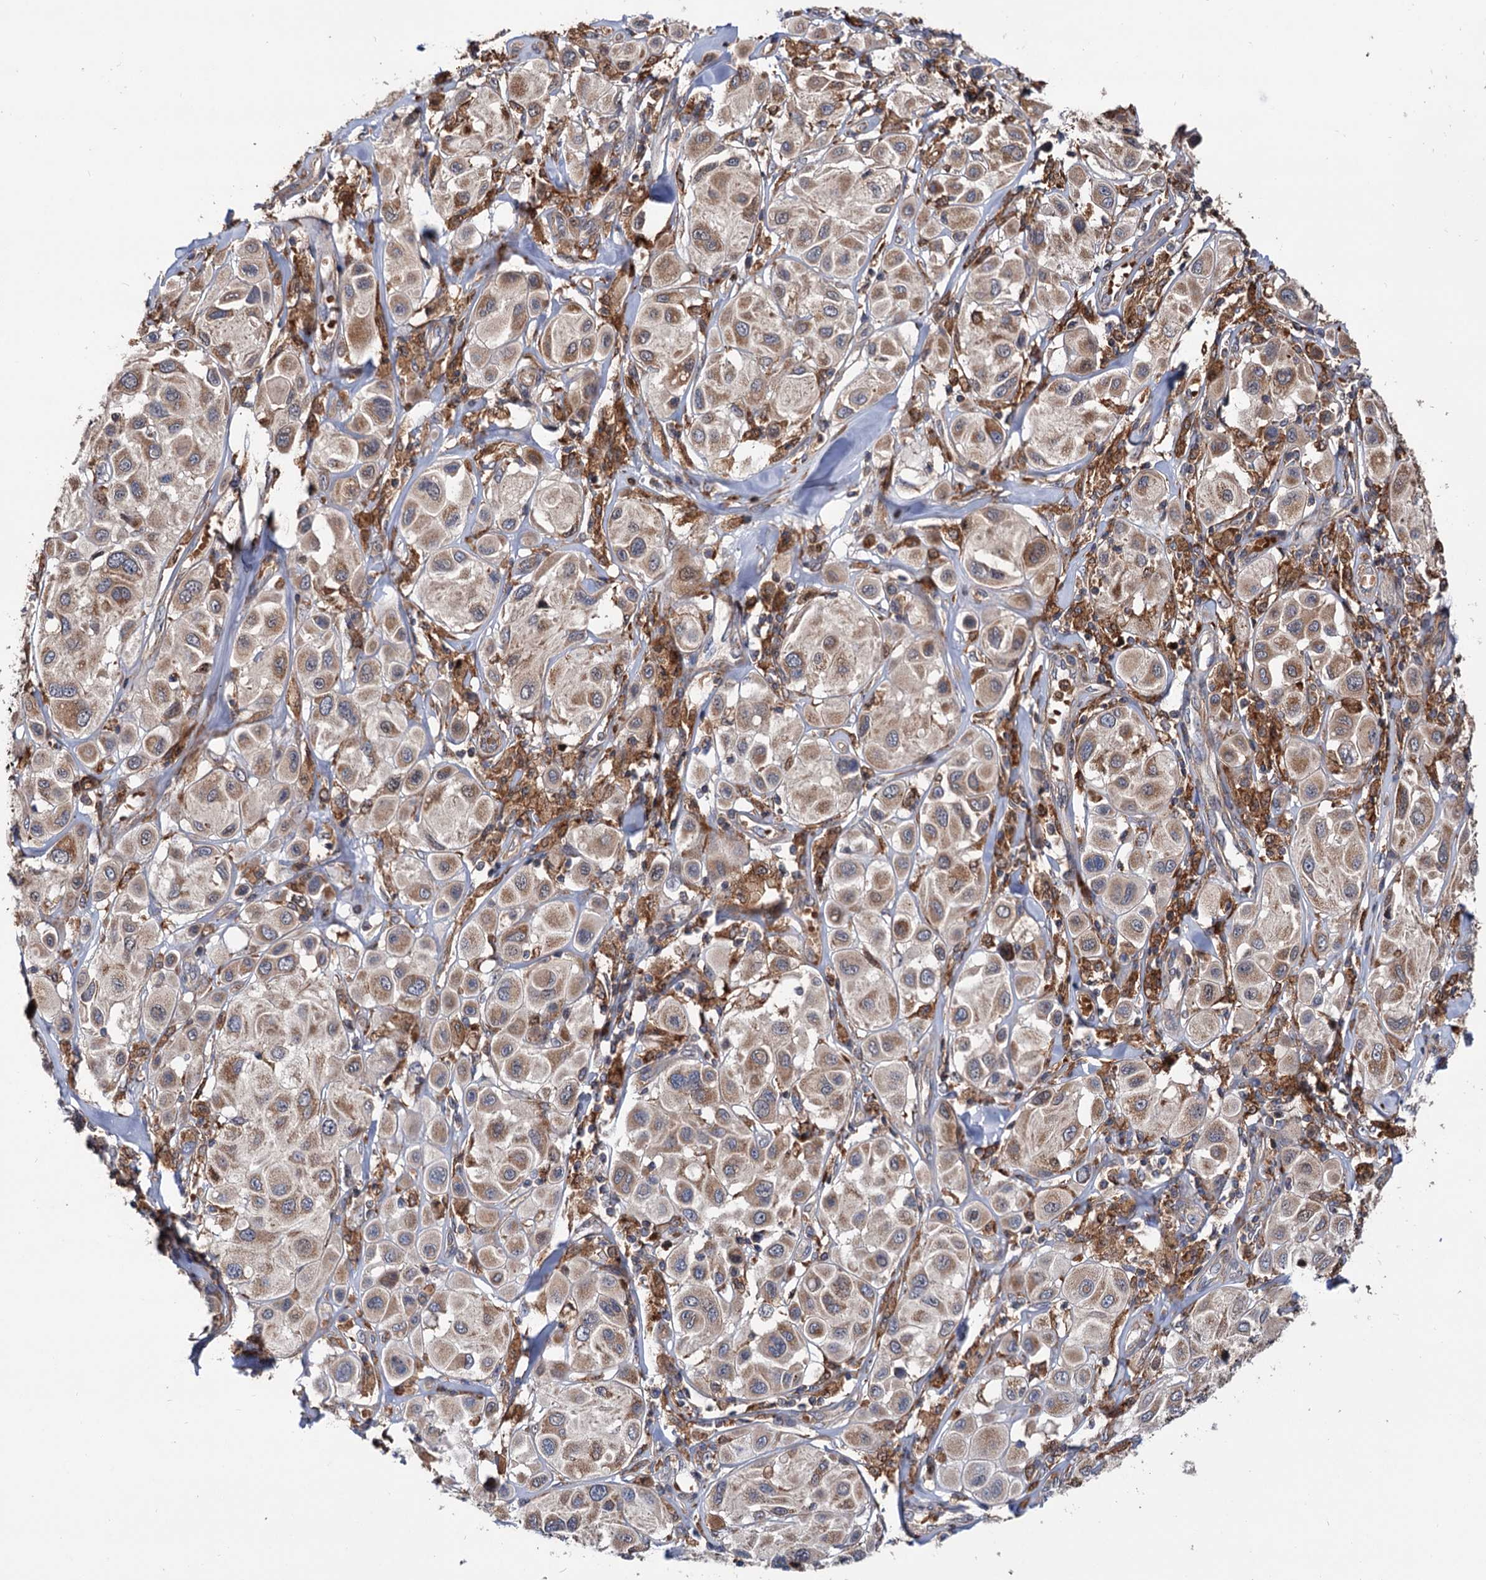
{"staining": {"intensity": "weak", "quantity": ">75%", "location": "cytoplasmic/membranous"}, "tissue": "melanoma", "cell_type": "Tumor cells", "image_type": "cancer", "snomed": [{"axis": "morphology", "description": "Malignant melanoma, Metastatic site"}, {"axis": "topography", "description": "Skin"}], "caption": "Immunohistochemistry (DAB (3,3'-diaminobenzidine)) staining of human melanoma shows weak cytoplasmic/membranous protein expression in approximately >75% of tumor cells.", "gene": "RNF111", "patient": {"sex": "male", "age": 41}}